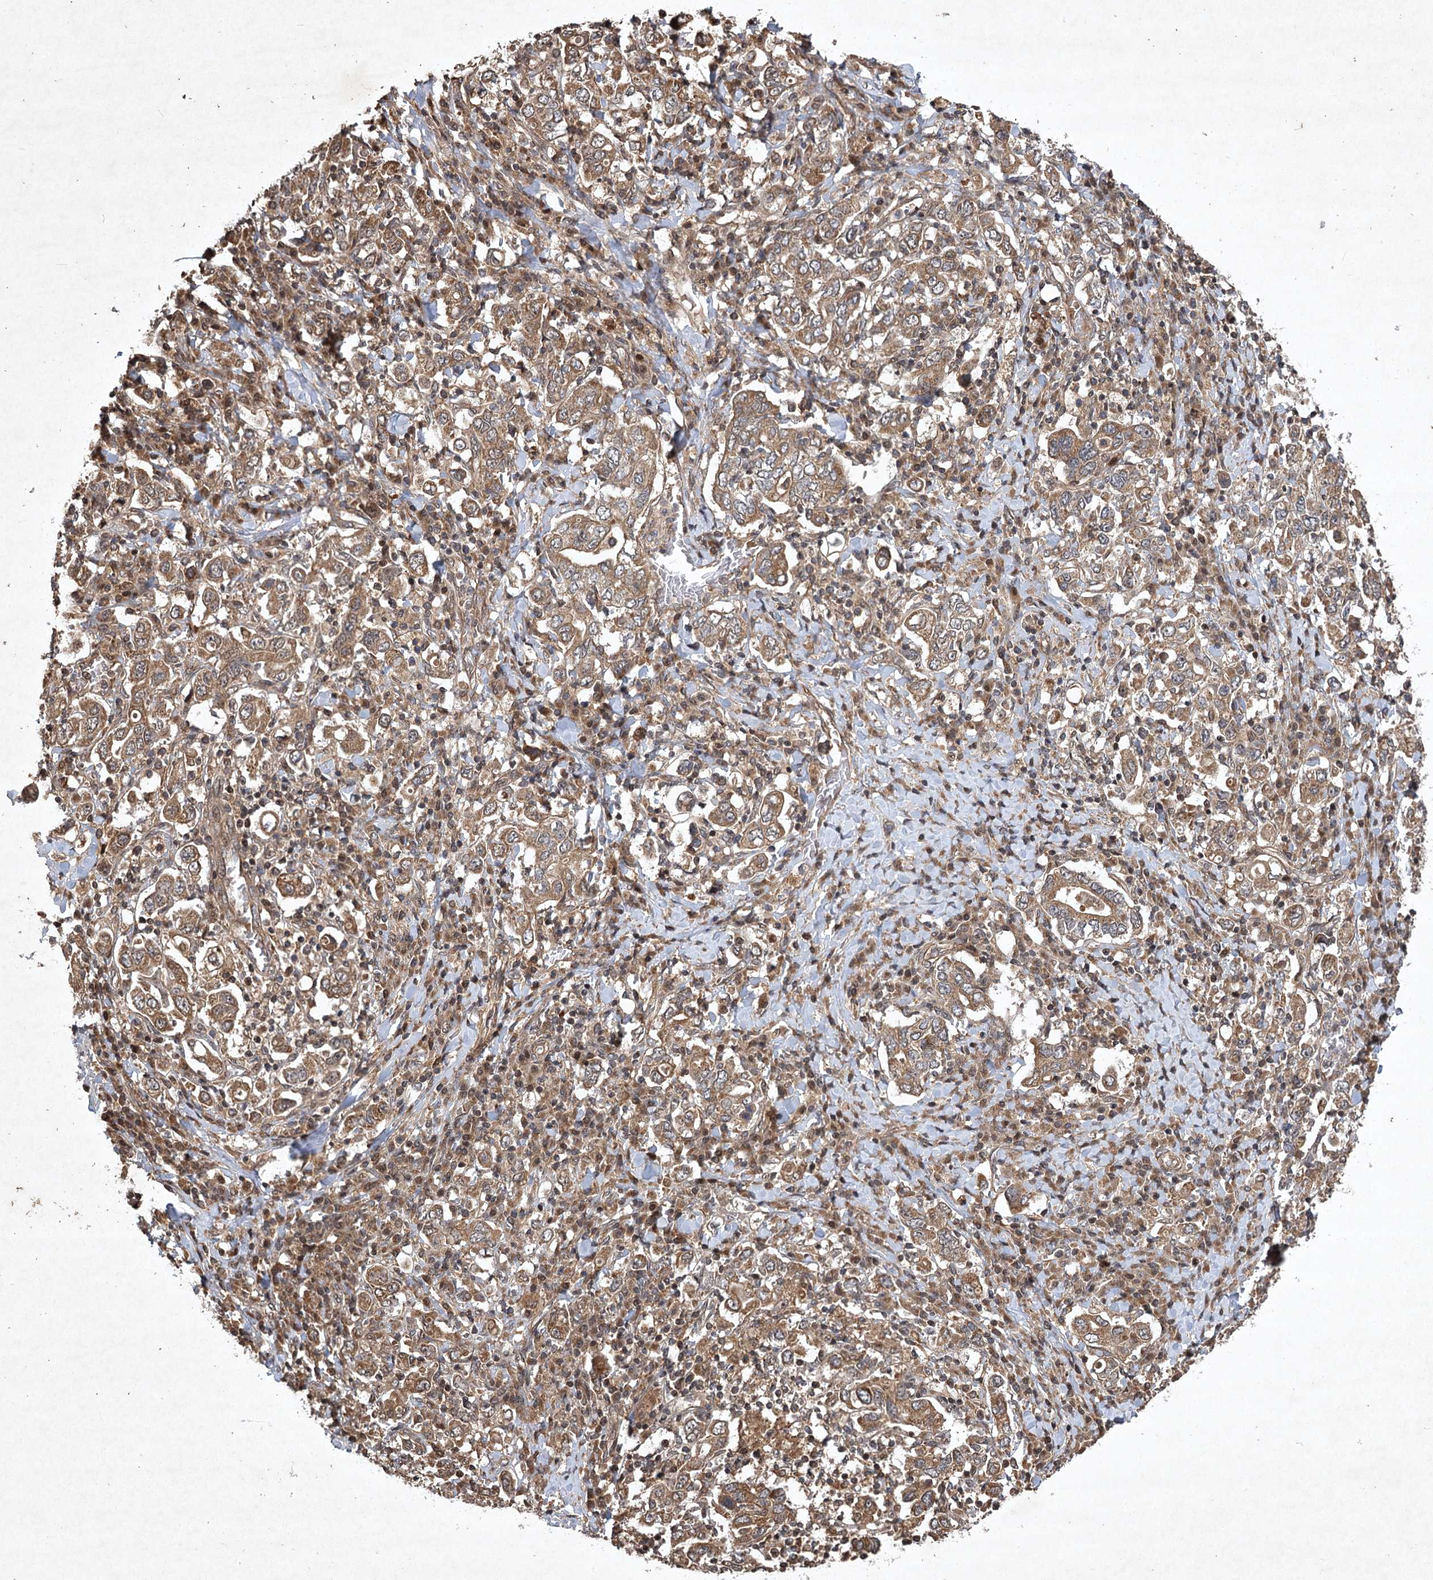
{"staining": {"intensity": "moderate", "quantity": ">75%", "location": "cytoplasmic/membranous"}, "tissue": "stomach cancer", "cell_type": "Tumor cells", "image_type": "cancer", "snomed": [{"axis": "morphology", "description": "Adenocarcinoma, NOS"}, {"axis": "topography", "description": "Stomach, upper"}], "caption": "Human stomach cancer stained with a brown dye reveals moderate cytoplasmic/membranous positive staining in approximately >75% of tumor cells.", "gene": "INSIG2", "patient": {"sex": "male", "age": 62}}